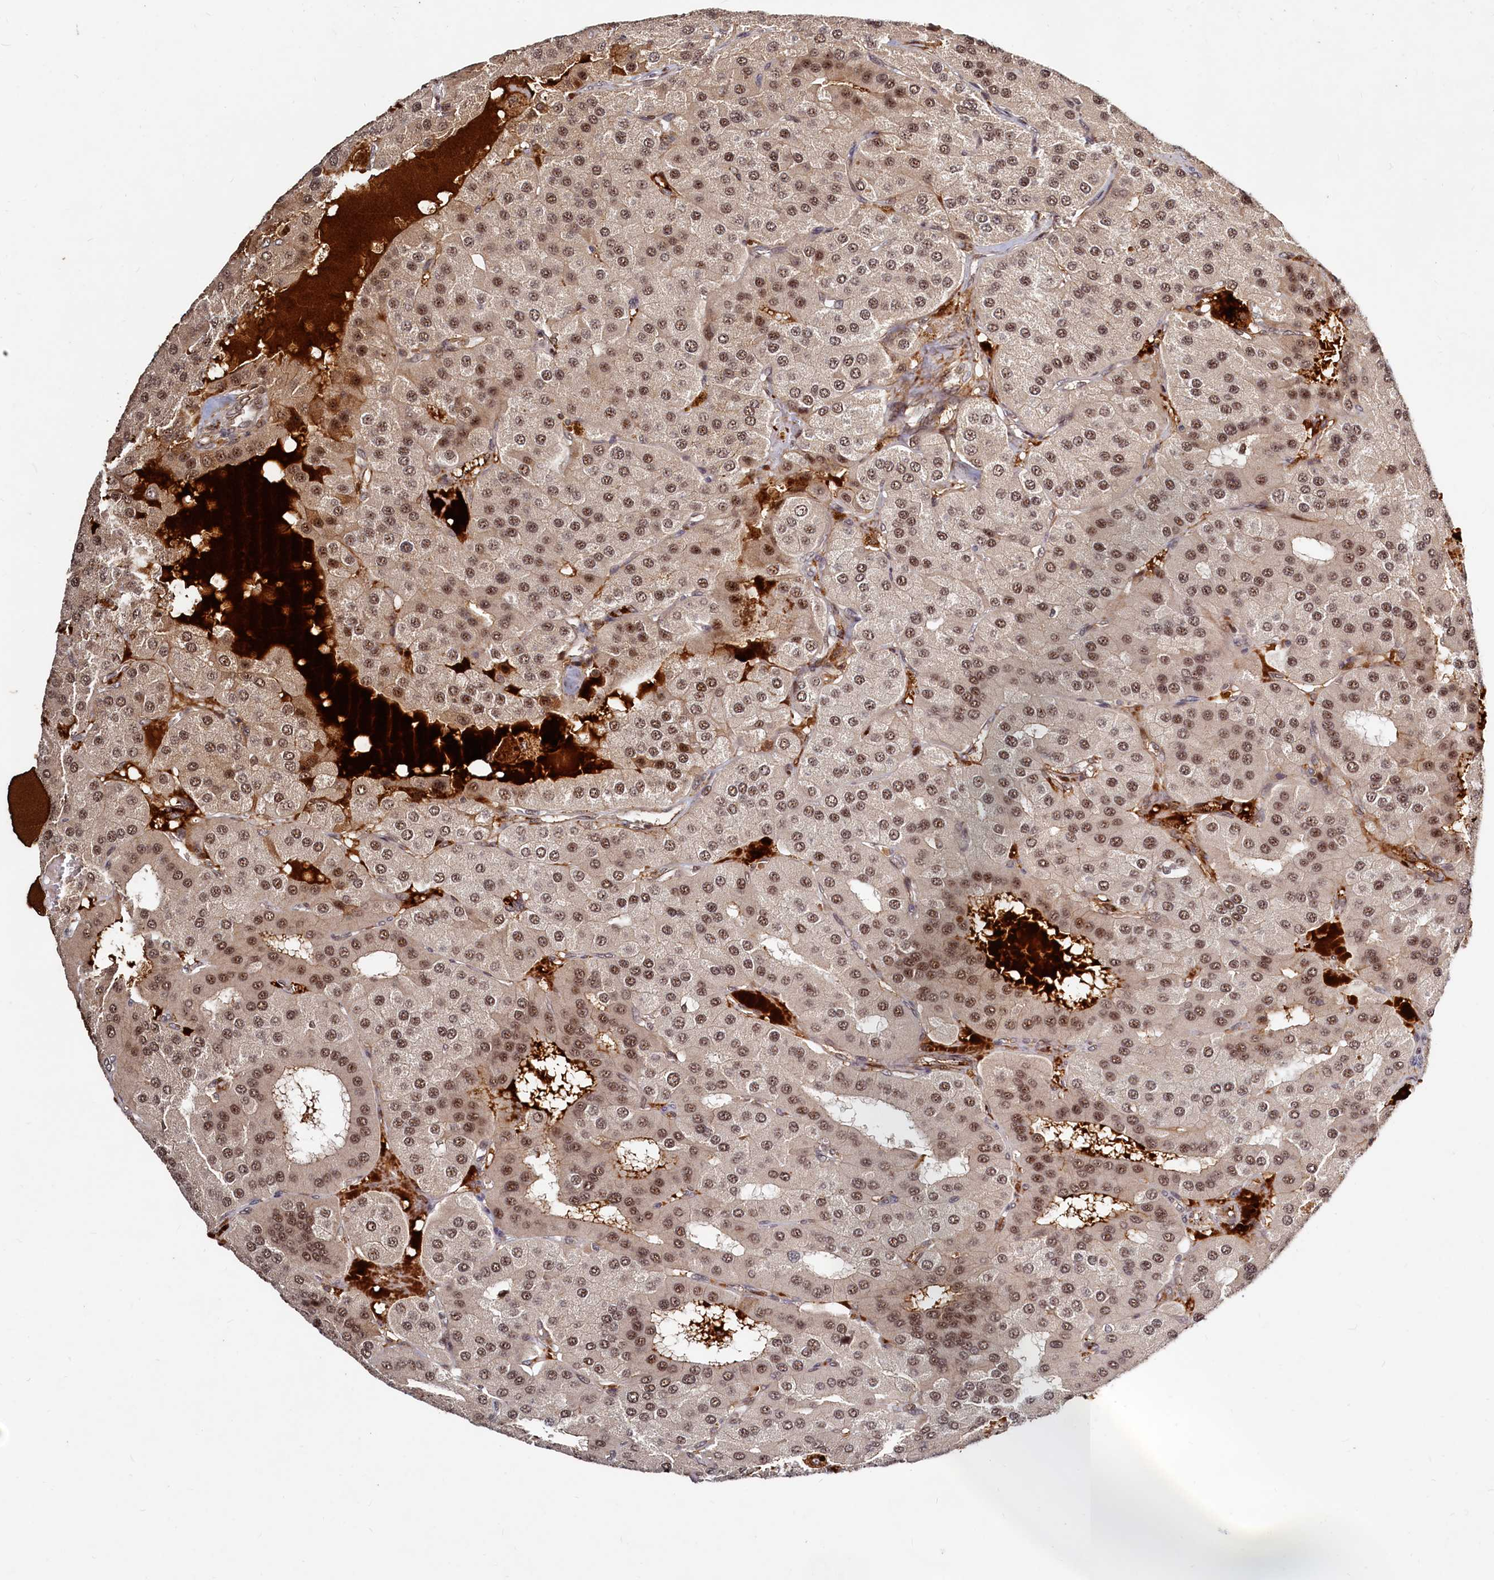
{"staining": {"intensity": "moderate", "quantity": ">75%", "location": "nuclear"}, "tissue": "parathyroid gland", "cell_type": "Glandular cells", "image_type": "normal", "snomed": [{"axis": "morphology", "description": "Normal tissue, NOS"}, {"axis": "morphology", "description": "Adenoma, NOS"}, {"axis": "topography", "description": "Parathyroid gland"}], "caption": "Brown immunohistochemical staining in benign parathyroid gland reveals moderate nuclear positivity in approximately >75% of glandular cells. (DAB = brown stain, brightfield microscopy at high magnification).", "gene": "TRAPPC4", "patient": {"sex": "female", "age": 86}}